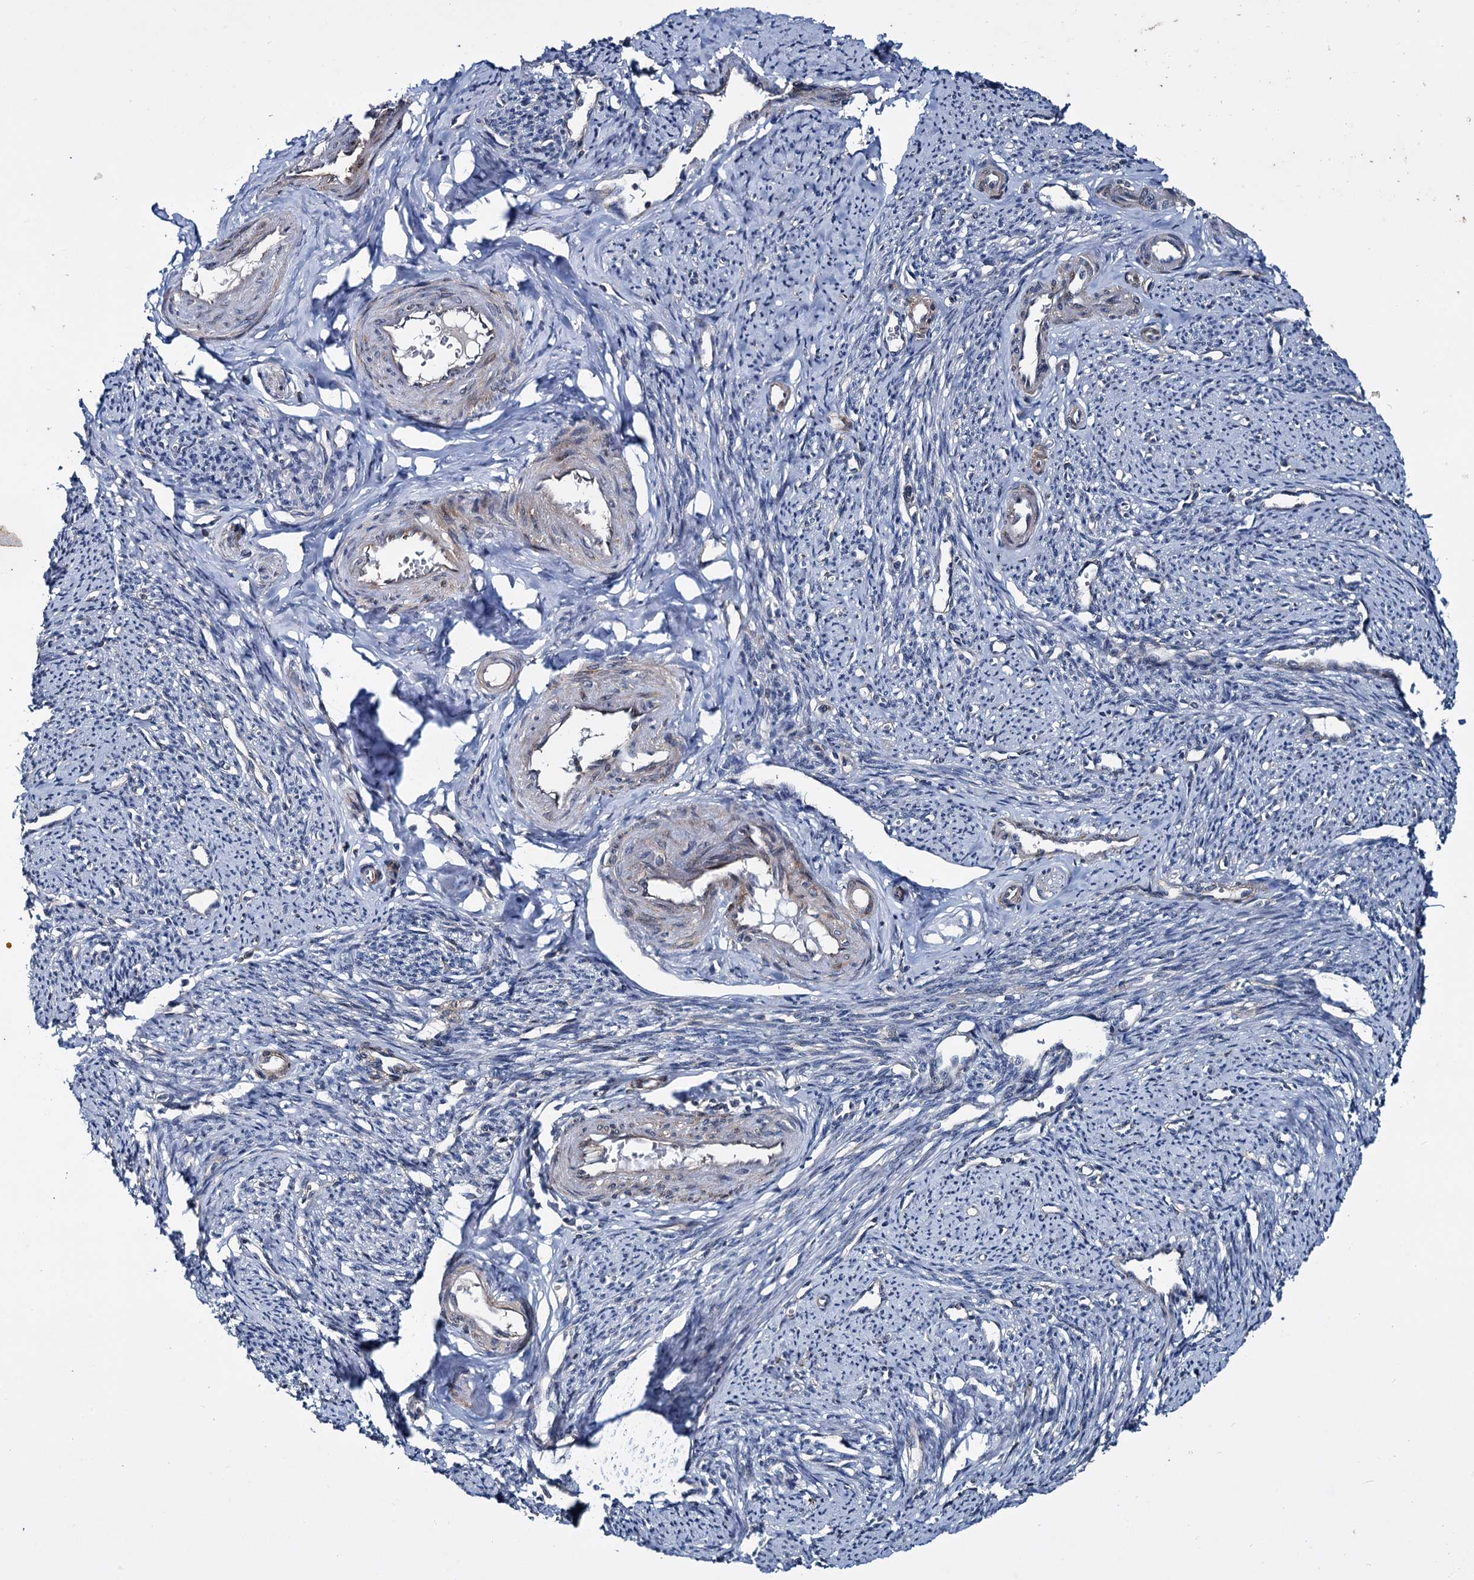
{"staining": {"intensity": "moderate", "quantity": "25%-75%", "location": "cytoplasmic/membranous"}, "tissue": "smooth muscle", "cell_type": "Smooth muscle cells", "image_type": "normal", "snomed": [{"axis": "morphology", "description": "Normal tissue, NOS"}, {"axis": "topography", "description": "Smooth muscle"}, {"axis": "topography", "description": "Uterus"}], "caption": "The photomicrograph exhibits a brown stain indicating the presence of a protein in the cytoplasmic/membranous of smooth muscle cells in smooth muscle. The staining is performed using DAB (3,3'-diaminobenzidine) brown chromogen to label protein expression. The nuclei are counter-stained blue using hematoxylin.", "gene": "ARHGAP42", "patient": {"sex": "female", "age": 59}}